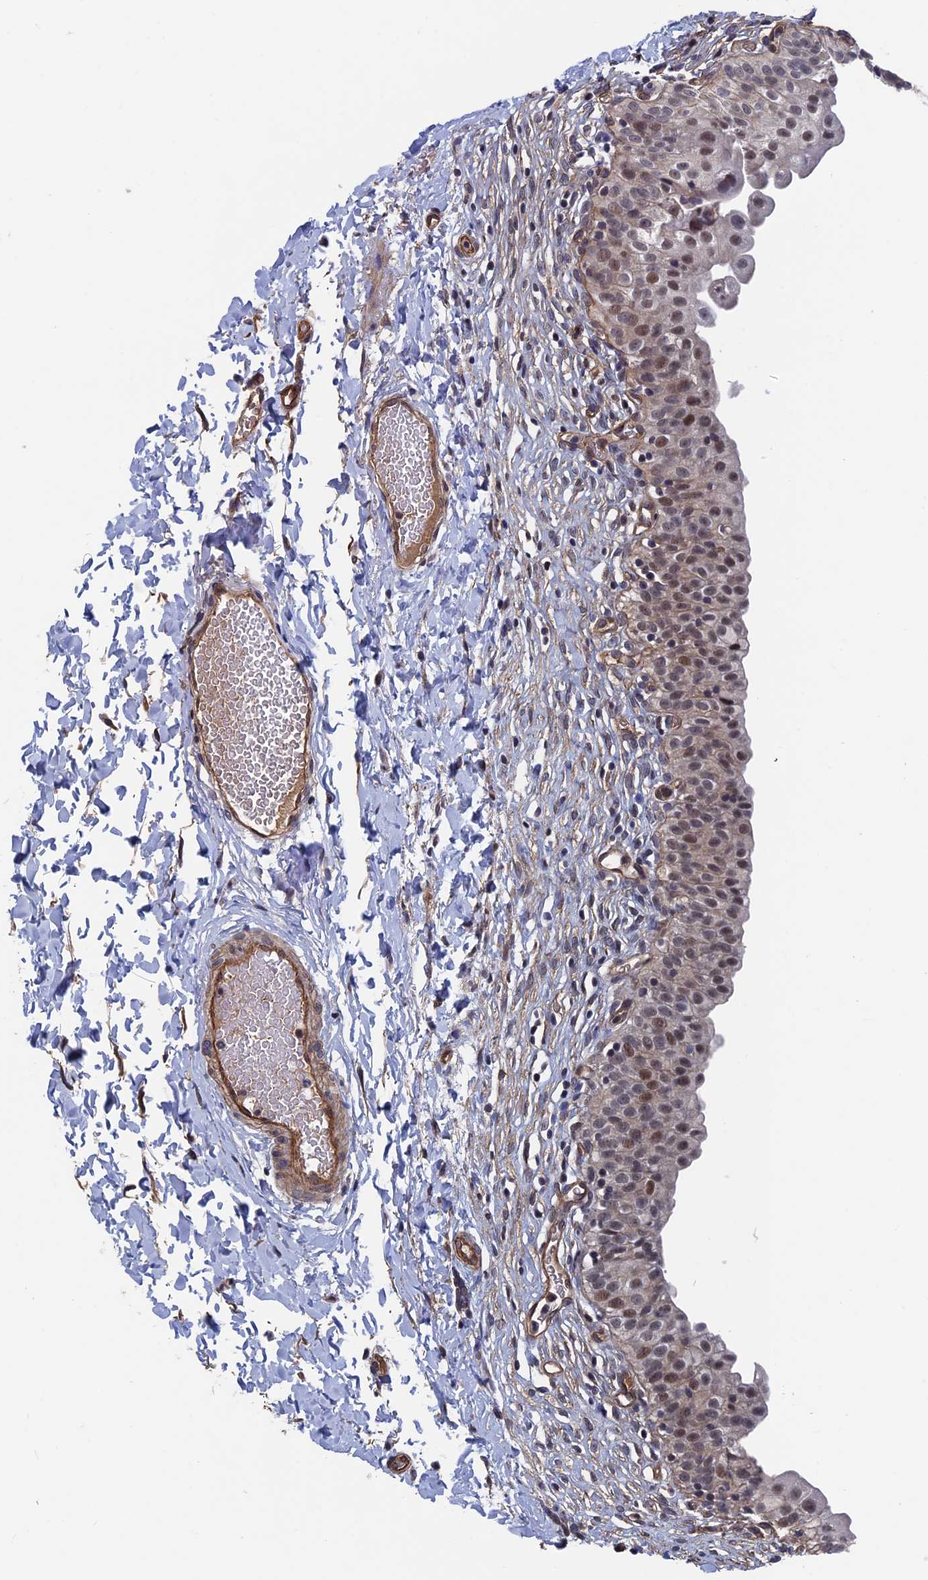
{"staining": {"intensity": "moderate", "quantity": "25%-75%", "location": "cytoplasmic/membranous"}, "tissue": "urinary bladder", "cell_type": "Urothelial cells", "image_type": "normal", "snomed": [{"axis": "morphology", "description": "Normal tissue, NOS"}, {"axis": "topography", "description": "Urinary bladder"}], "caption": "The histopathology image exhibits staining of normal urinary bladder, revealing moderate cytoplasmic/membranous protein positivity (brown color) within urothelial cells.", "gene": "RPUSD1", "patient": {"sex": "male", "age": 55}}